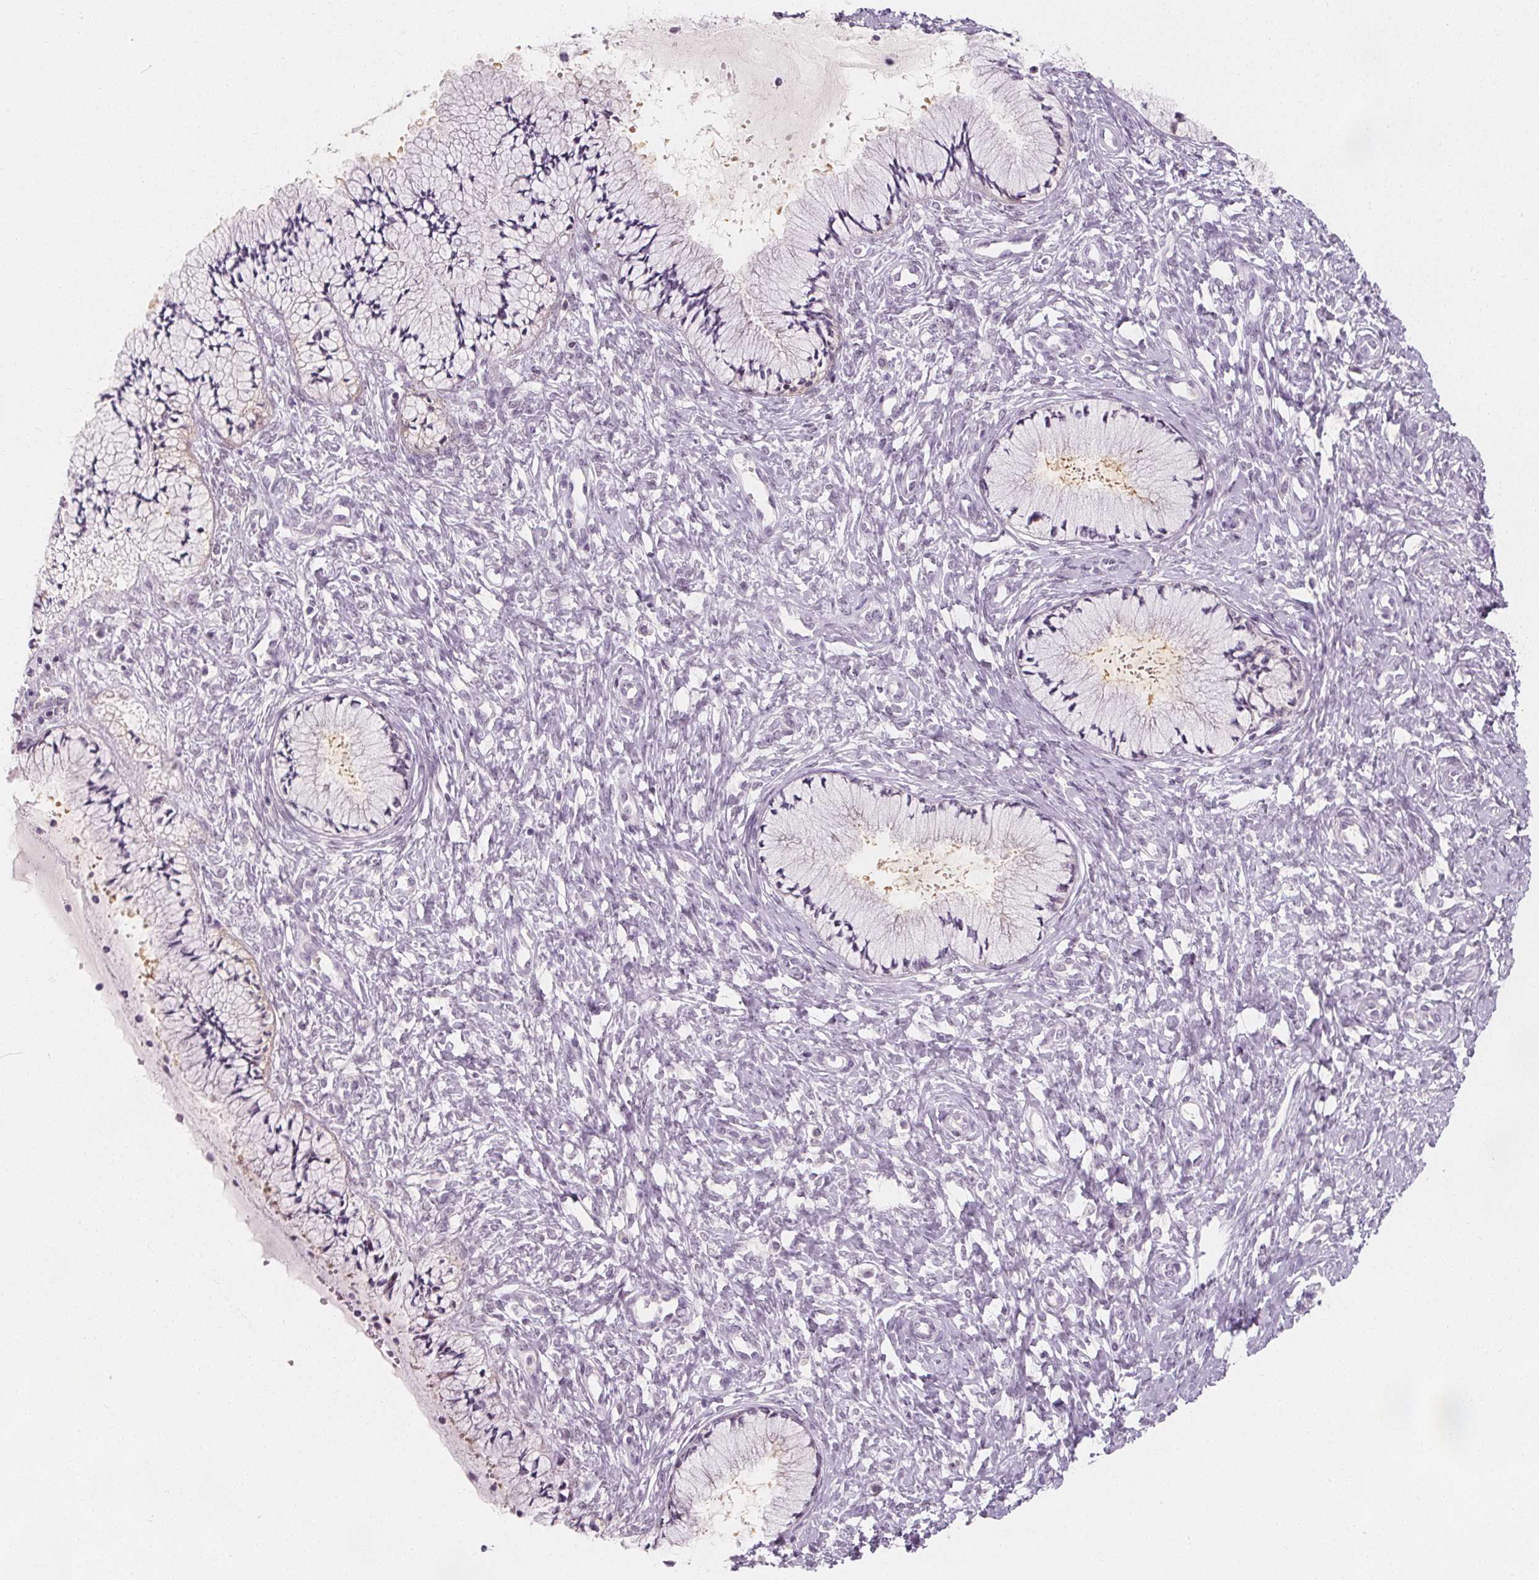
{"staining": {"intensity": "negative", "quantity": "none", "location": "none"}, "tissue": "cervix", "cell_type": "Glandular cells", "image_type": "normal", "snomed": [{"axis": "morphology", "description": "Normal tissue, NOS"}, {"axis": "topography", "description": "Cervix"}], "caption": "Micrograph shows no significant protein positivity in glandular cells of benign cervix.", "gene": "UGP2", "patient": {"sex": "female", "age": 37}}